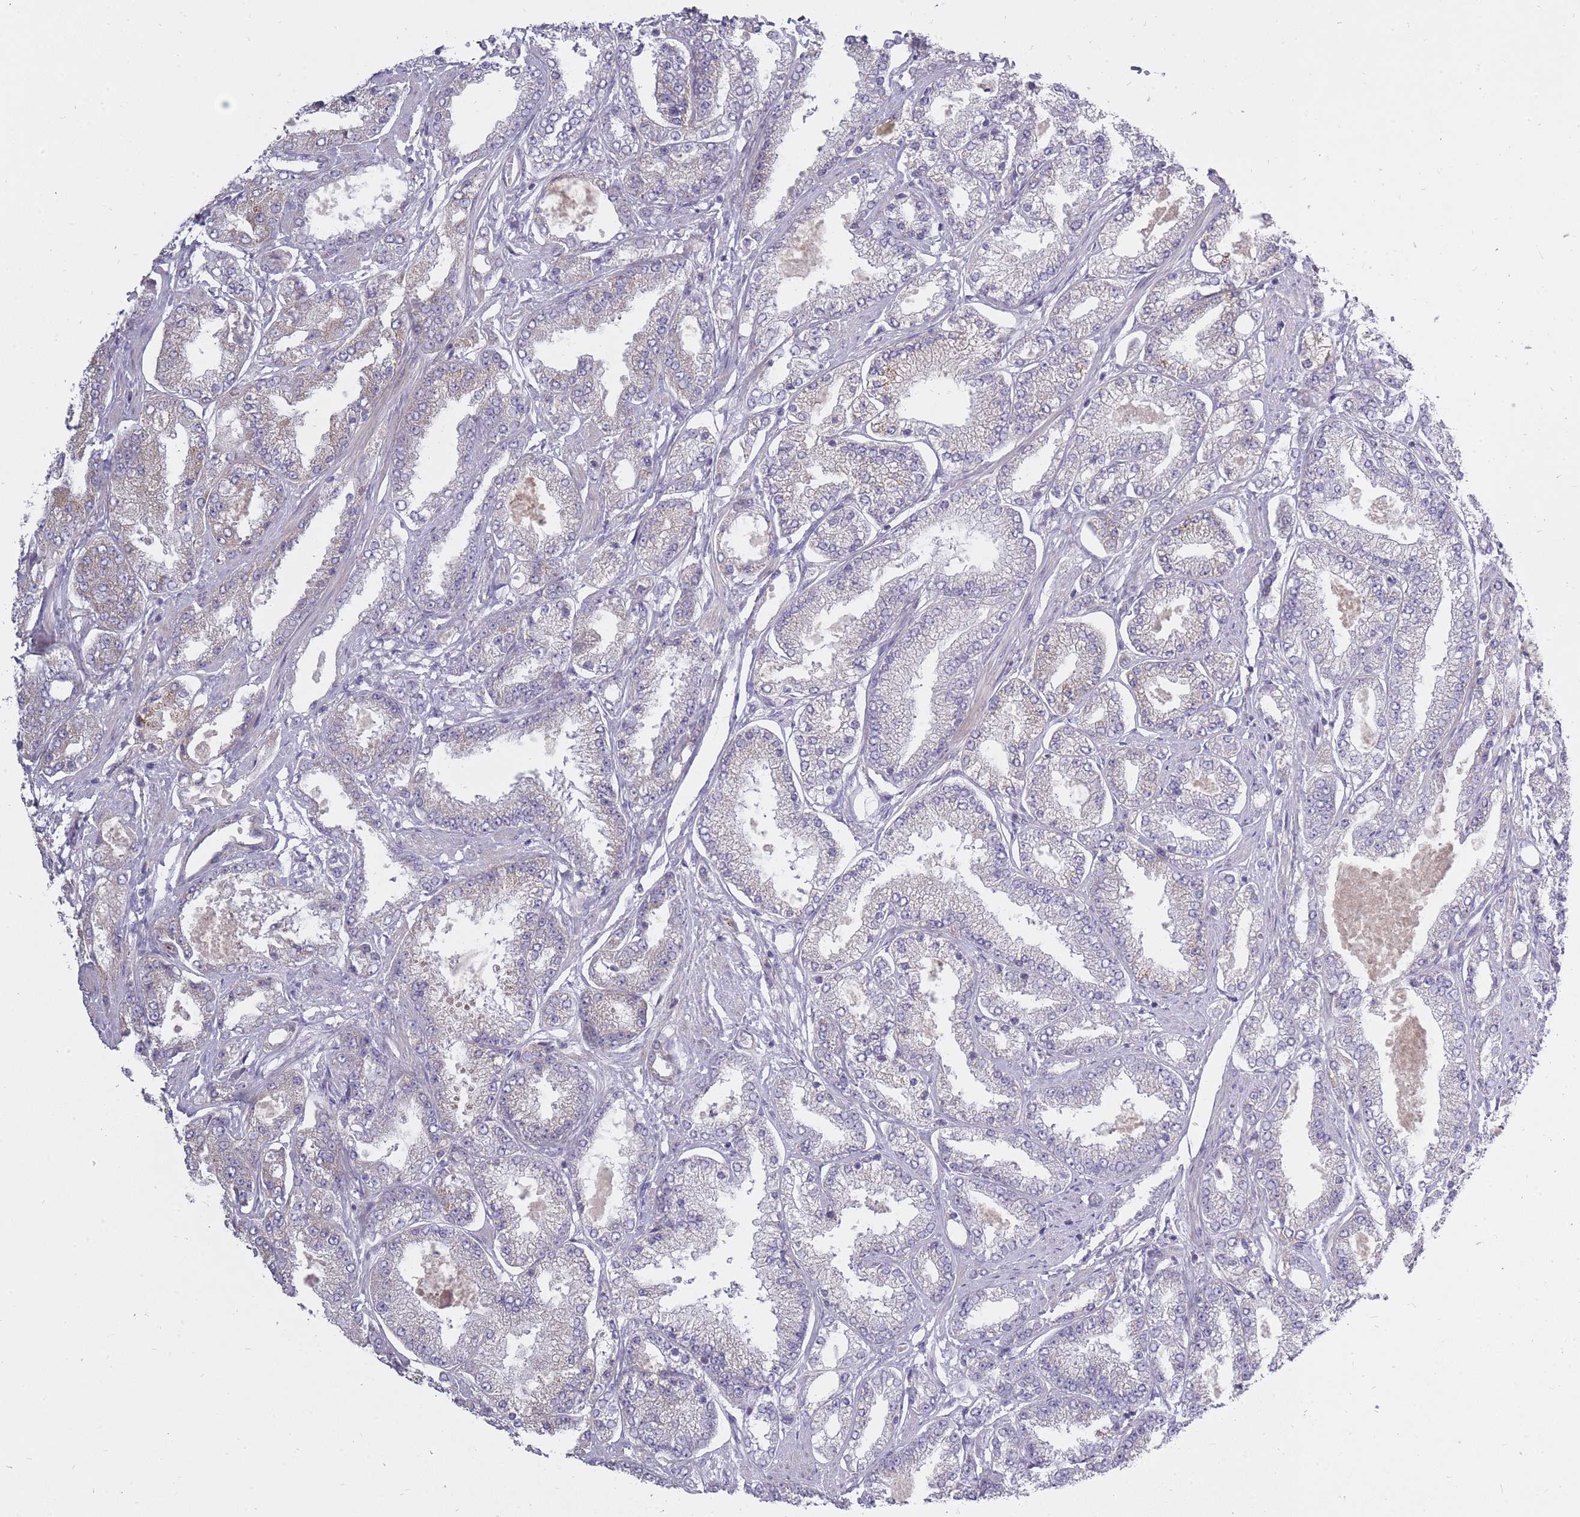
{"staining": {"intensity": "negative", "quantity": "none", "location": "none"}, "tissue": "prostate cancer", "cell_type": "Tumor cells", "image_type": "cancer", "snomed": [{"axis": "morphology", "description": "Adenocarcinoma, High grade"}, {"axis": "topography", "description": "Prostate"}], "caption": "Immunohistochemistry of human prostate cancer (high-grade adenocarcinoma) reveals no positivity in tumor cells.", "gene": "ALKBH4", "patient": {"sex": "male", "age": 69}}